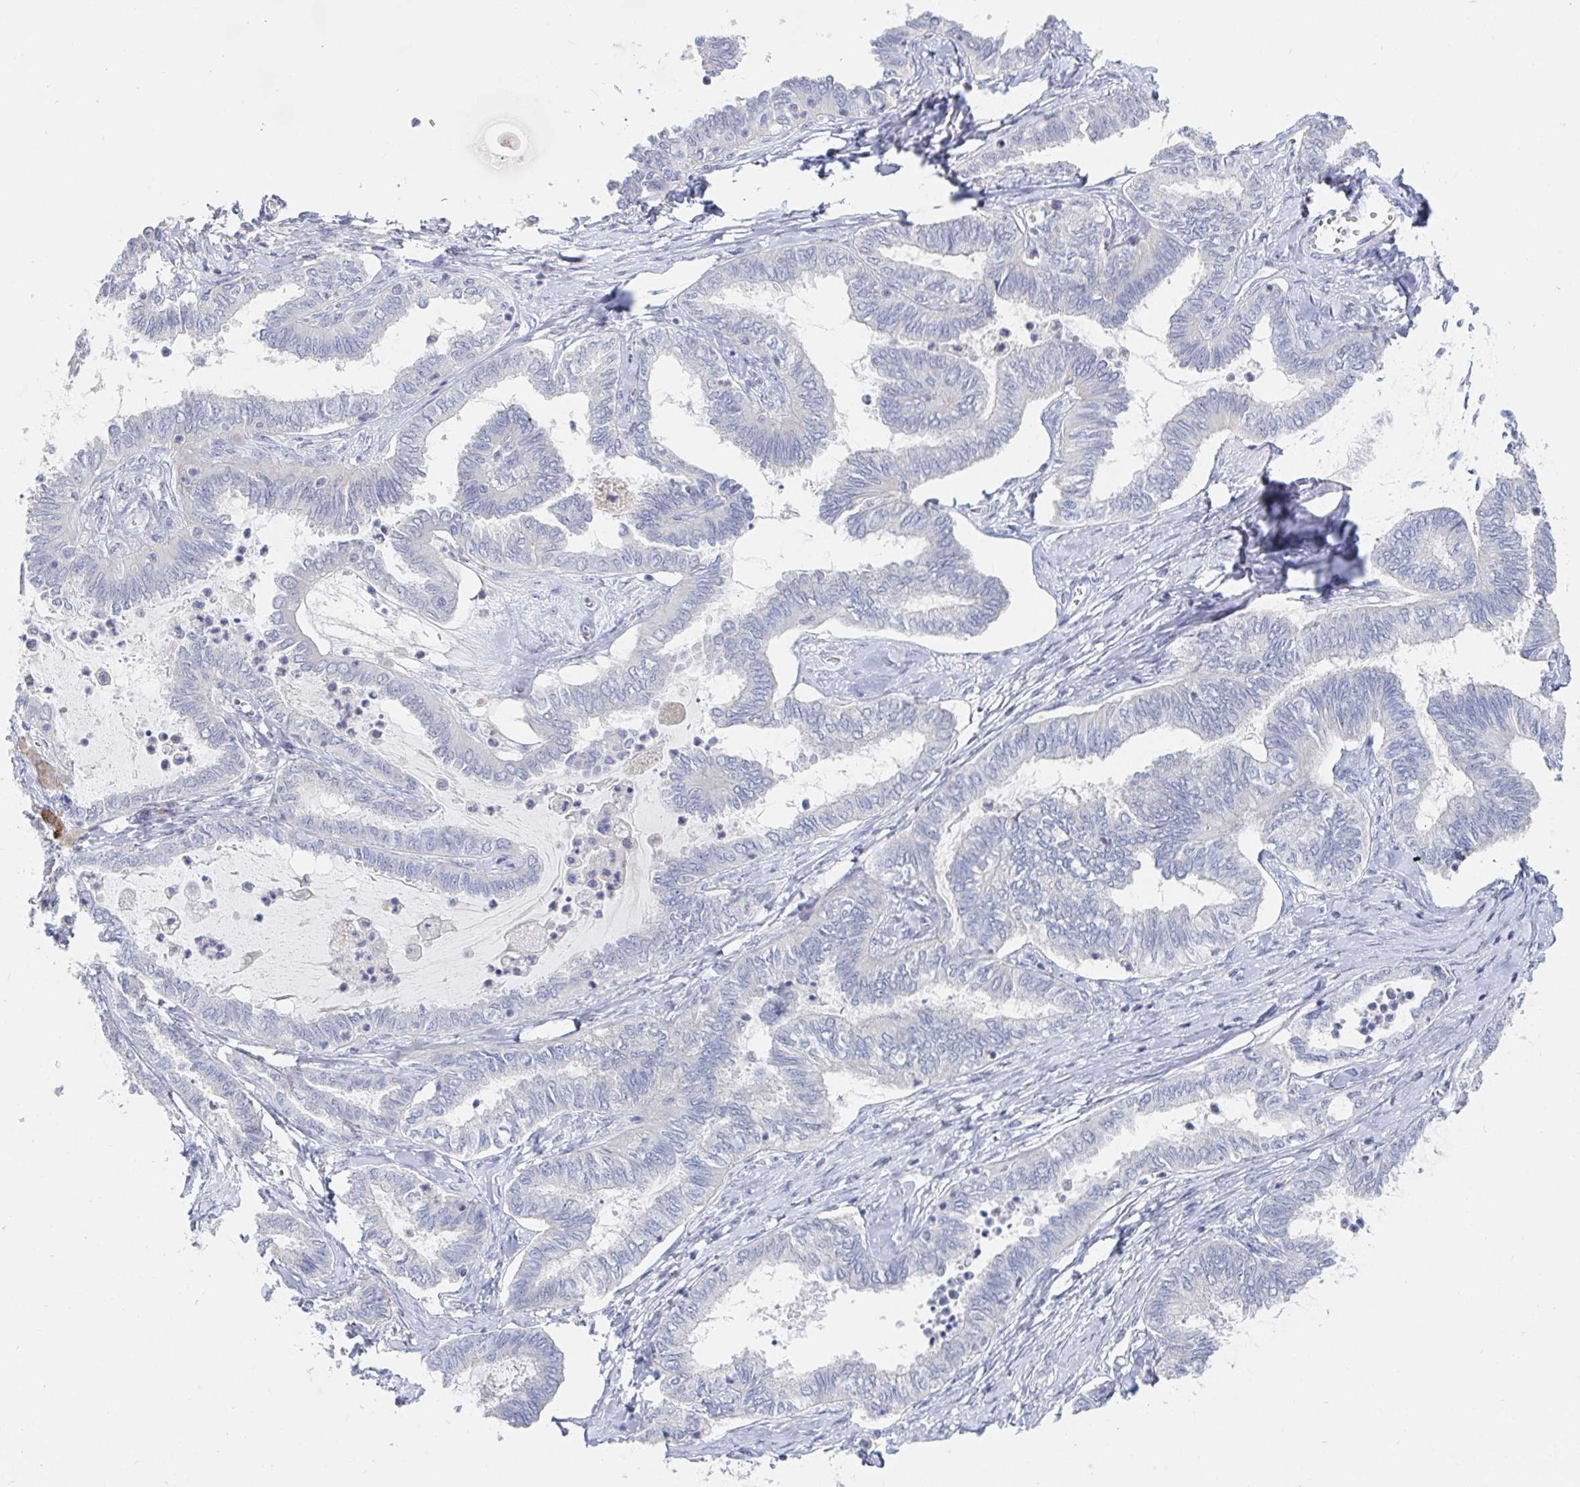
{"staining": {"intensity": "negative", "quantity": "none", "location": "none"}, "tissue": "ovarian cancer", "cell_type": "Tumor cells", "image_type": "cancer", "snomed": [{"axis": "morphology", "description": "Carcinoma, endometroid"}, {"axis": "topography", "description": "Ovary"}], "caption": "High magnification brightfield microscopy of ovarian cancer (endometroid carcinoma) stained with DAB (3,3'-diaminobenzidine) (brown) and counterstained with hematoxylin (blue): tumor cells show no significant staining. The staining is performed using DAB (3,3'-diaminobenzidine) brown chromogen with nuclei counter-stained in using hematoxylin.", "gene": "ZNF430", "patient": {"sex": "female", "age": 70}}